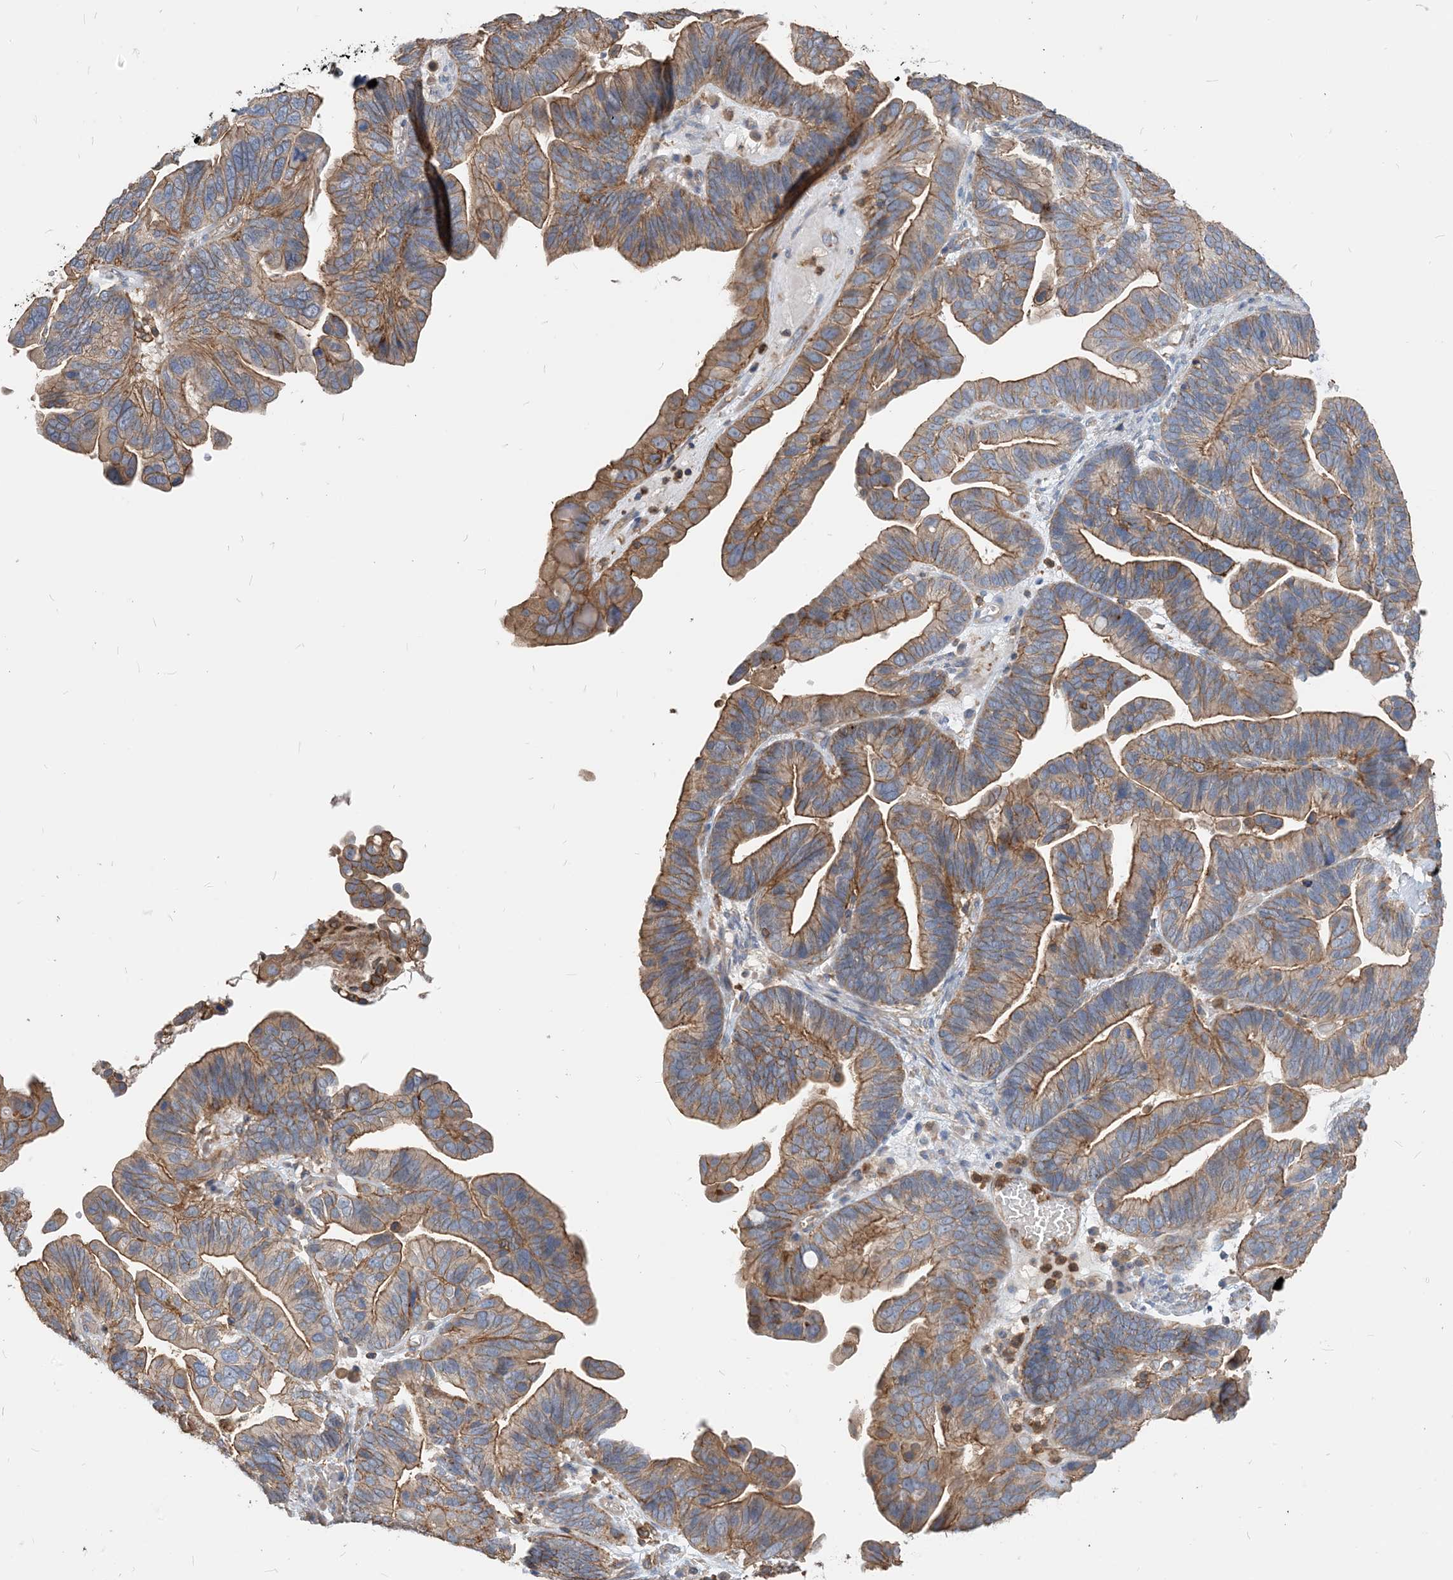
{"staining": {"intensity": "moderate", "quantity": ">75%", "location": "cytoplasmic/membranous"}, "tissue": "ovarian cancer", "cell_type": "Tumor cells", "image_type": "cancer", "snomed": [{"axis": "morphology", "description": "Cystadenocarcinoma, serous, NOS"}, {"axis": "topography", "description": "Ovary"}], "caption": "Immunohistochemical staining of human ovarian cancer (serous cystadenocarcinoma) shows medium levels of moderate cytoplasmic/membranous positivity in approximately >75% of tumor cells.", "gene": "PARVG", "patient": {"sex": "female", "age": 56}}